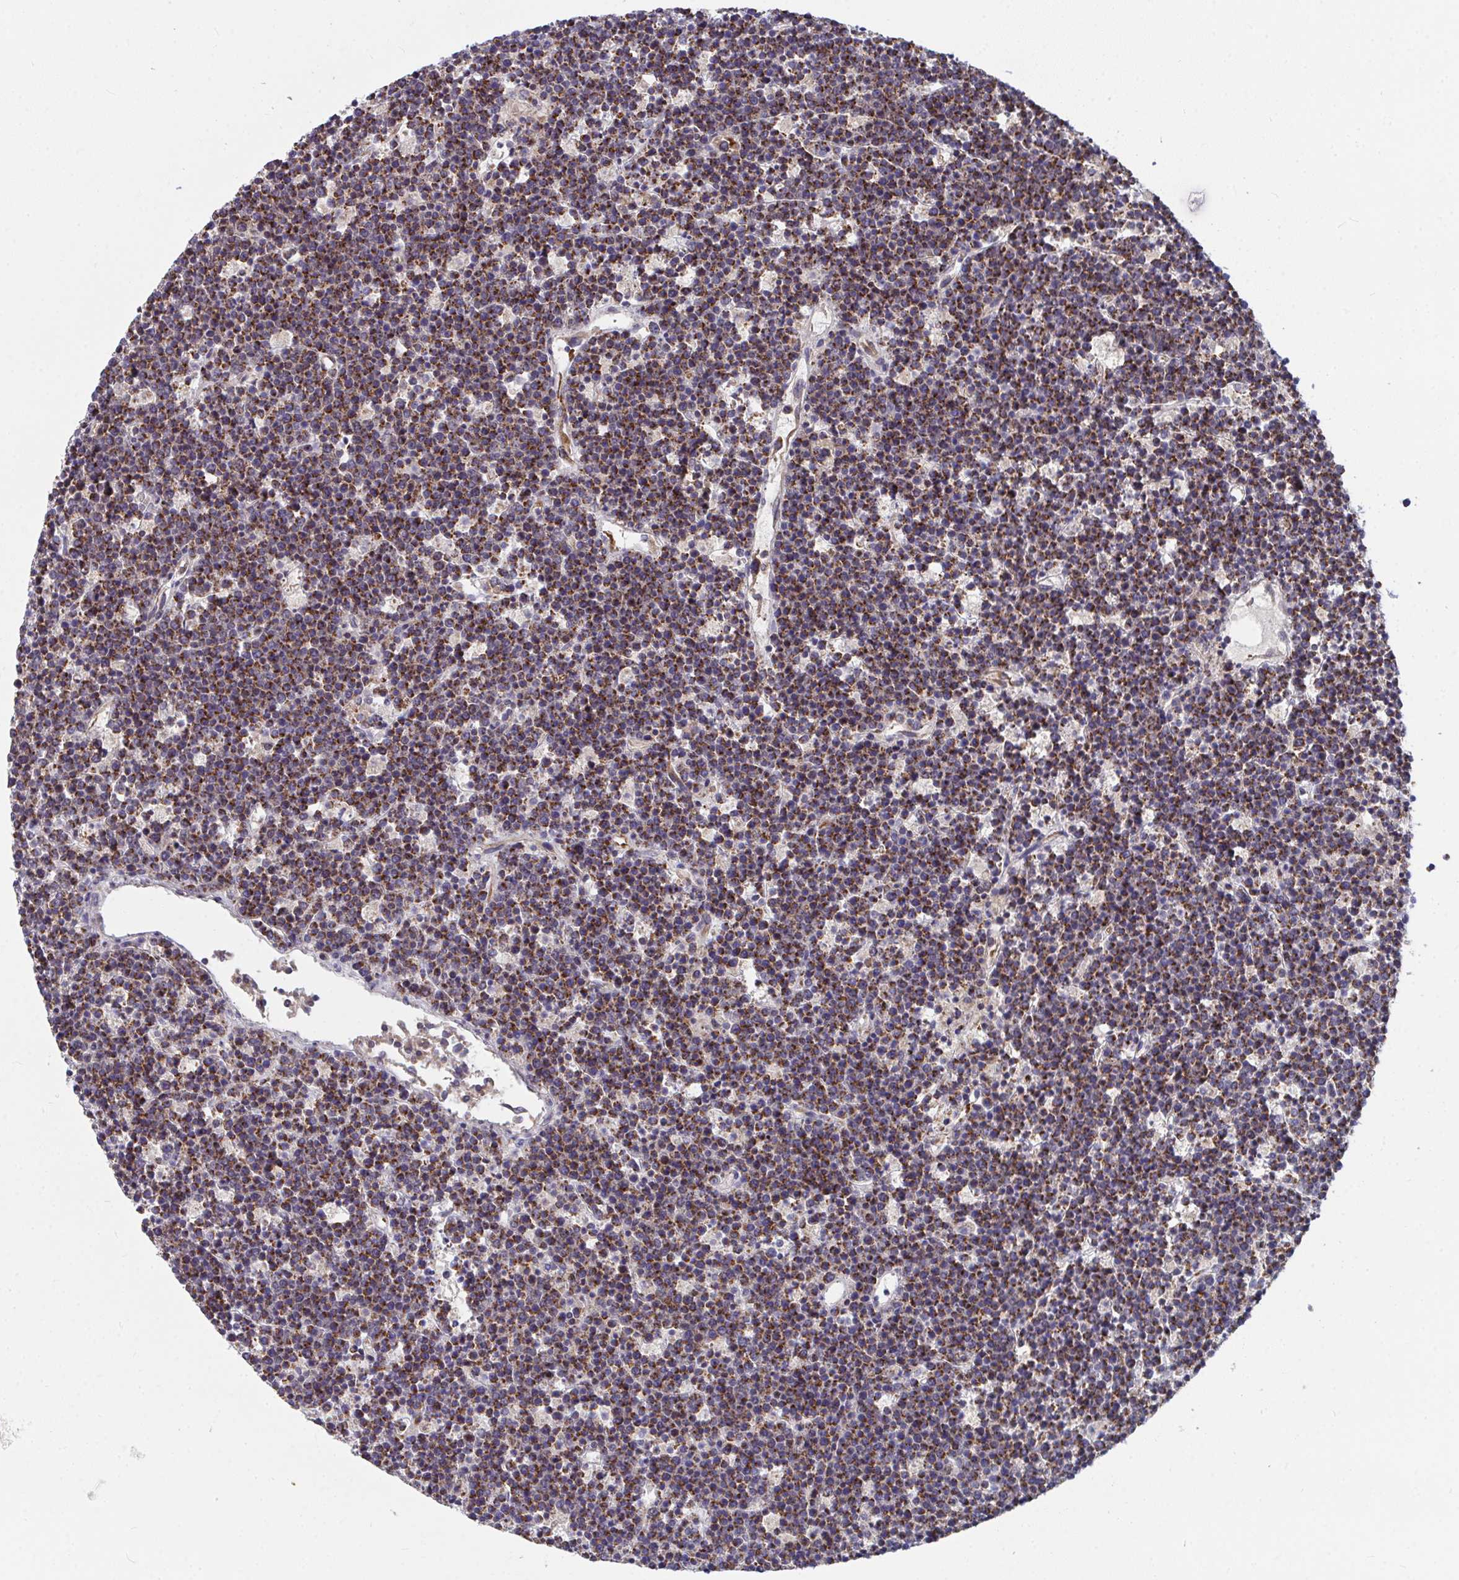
{"staining": {"intensity": "moderate", "quantity": ">75%", "location": "cytoplasmic/membranous"}, "tissue": "lymphoma", "cell_type": "Tumor cells", "image_type": "cancer", "snomed": [{"axis": "morphology", "description": "Malignant lymphoma, non-Hodgkin's type, High grade"}, {"axis": "topography", "description": "Ovary"}], "caption": "Lymphoma stained with DAB (3,3'-diaminobenzidine) immunohistochemistry reveals medium levels of moderate cytoplasmic/membranous expression in approximately >75% of tumor cells.", "gene": "EIF1AD", "patient": {"sex": "female", "age": 56}}